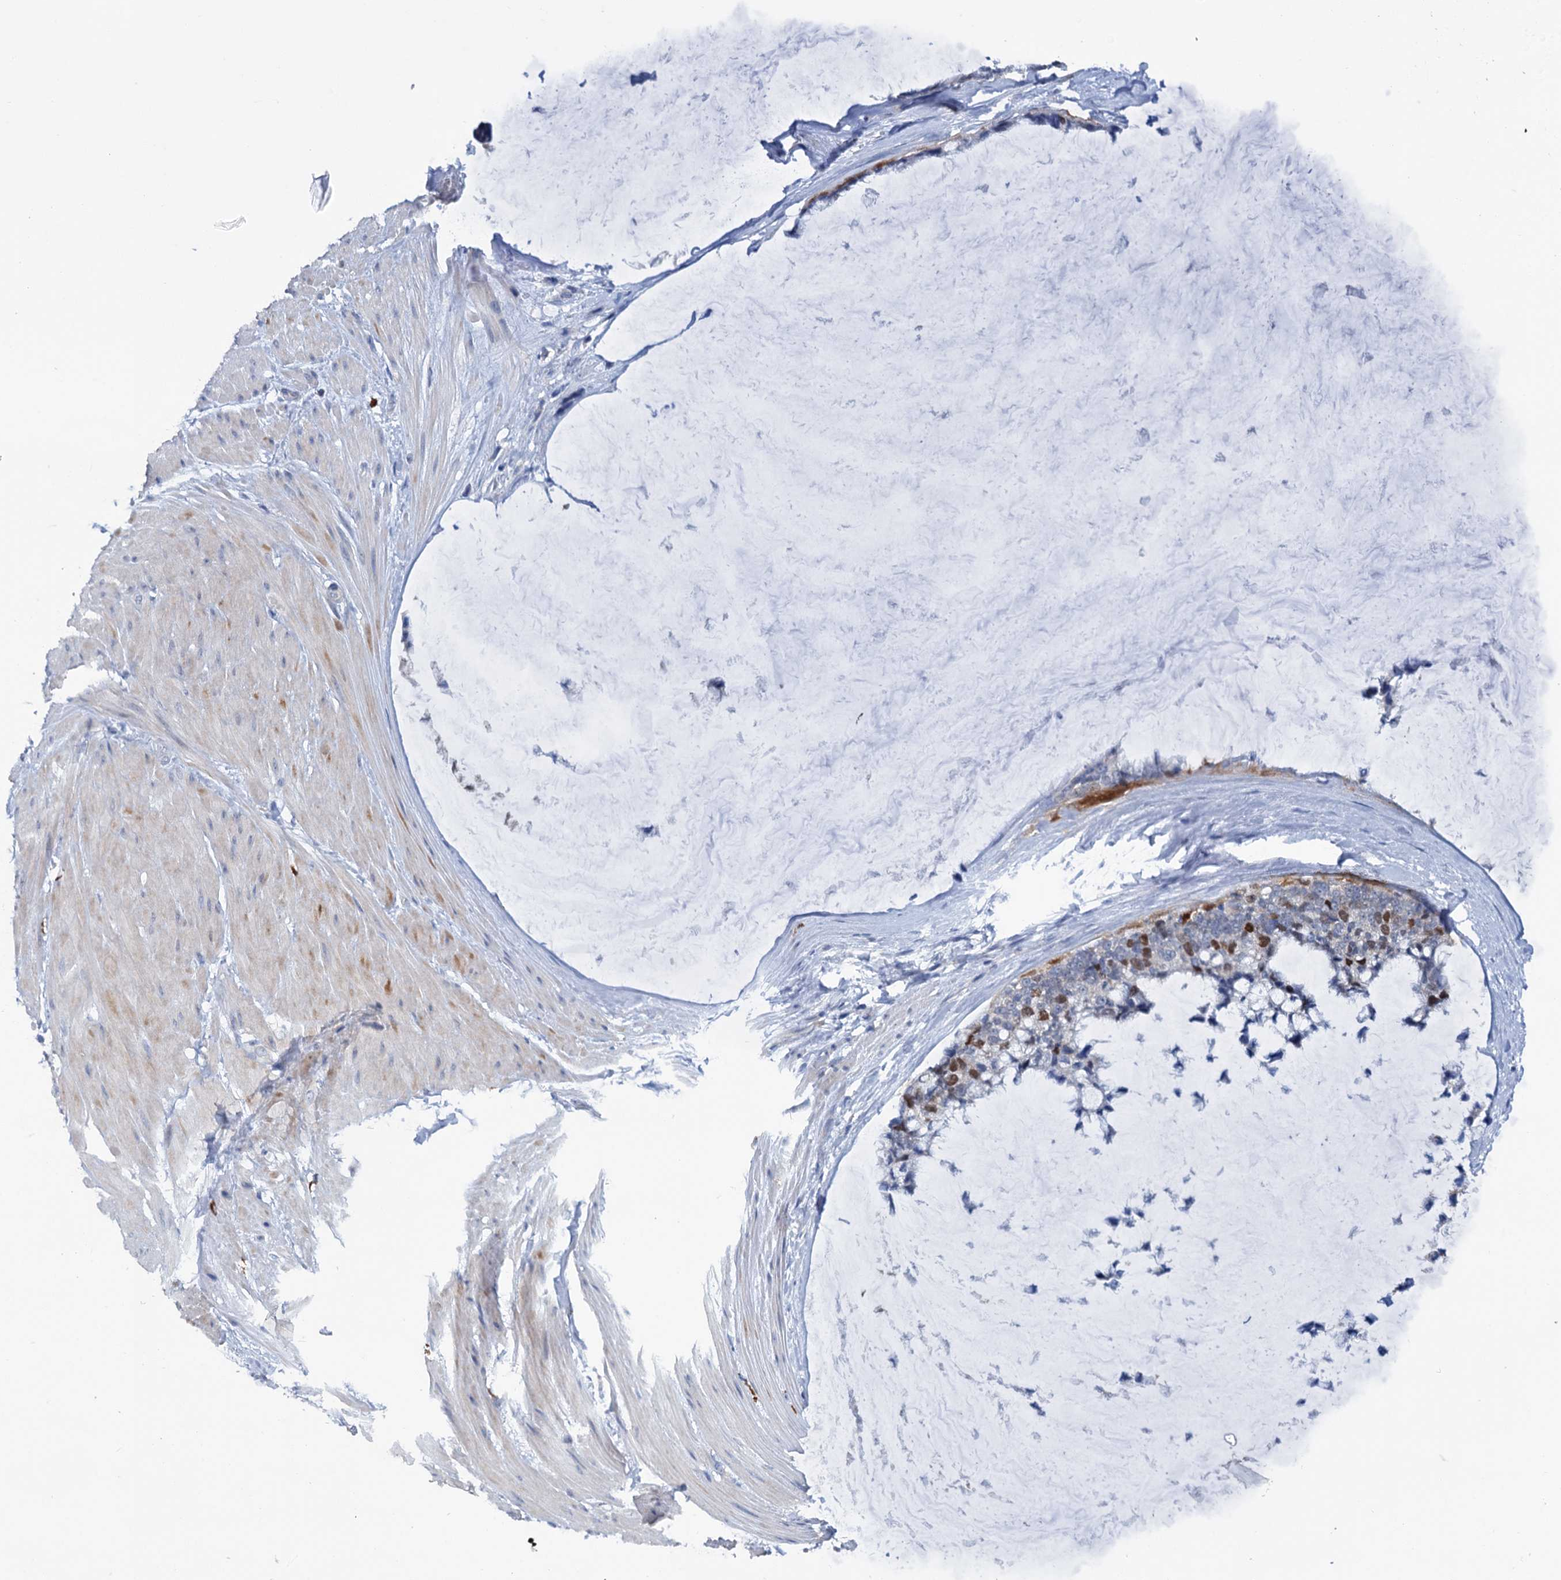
{"staining": {"intensity": "moderate", "quantity": "<25%", "location": "nuclear"}, "tissue": "ovarian cancer", "cell_type": "Tumor cells", "image_type": "cancer", "snomed": [{"axis": "morphology", "description": "Cystadenocarcinoma, mucinous, NOS"}, {"axis": "topography", "description": "Ovary"}], "caption": "Mucinous cystadenocarcinoma (ovarian) was stained to show a protein in brown. There is low levels of moderate nuclear expression in approximately <25% of tumor cells.", "gene": "FAM111B", "patient": {"sex": "female", "age": 39}}